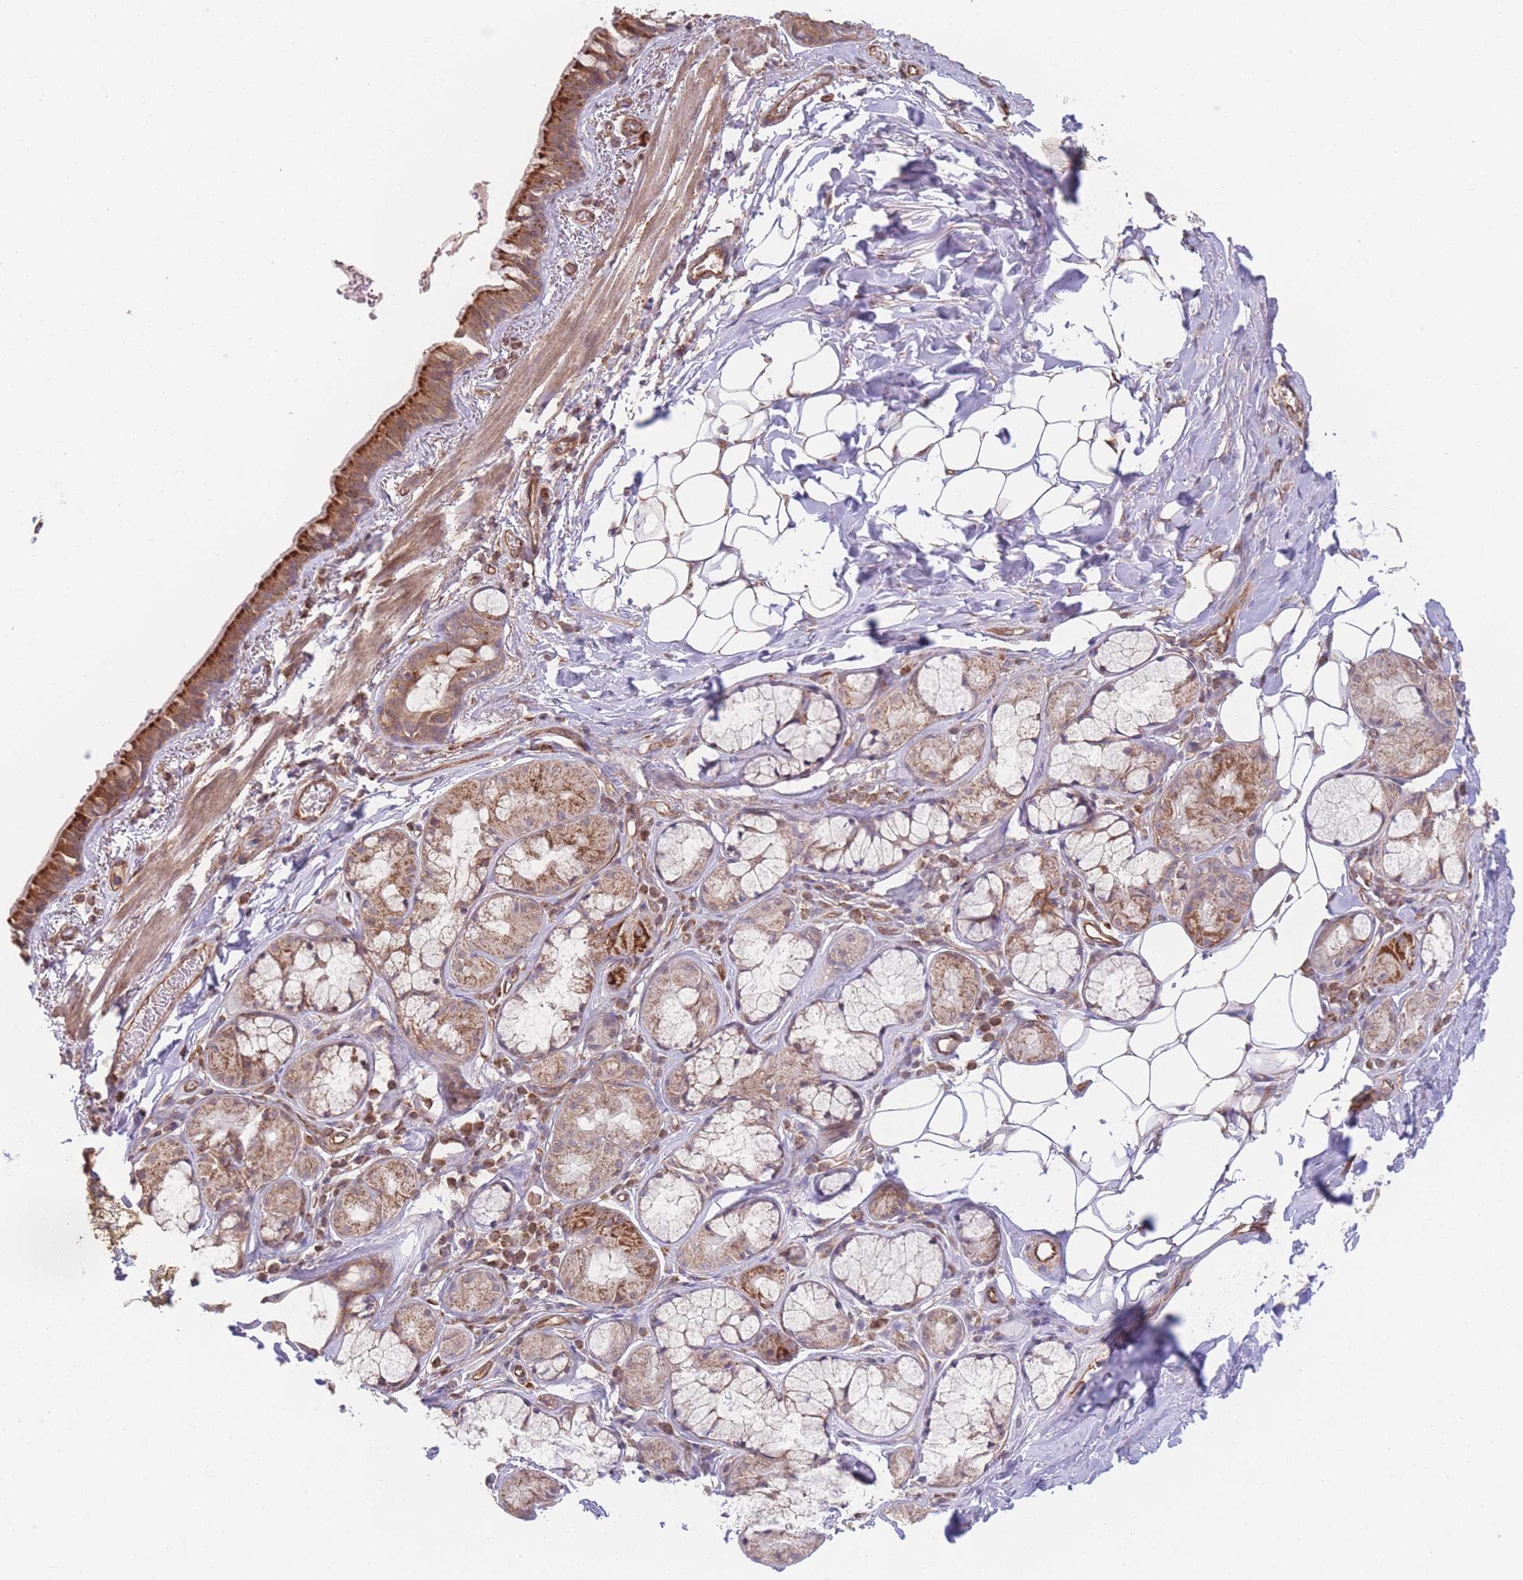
{"staining": {"intensity": "strong", "quantity": ">75%", "location": "cytoplasmic/membranous"}, "tissue": "bronchus", "cell_type": "Respiratory epithelial cells", "image_type": "normal", "snomed": [{"axis": "morphology", "description": "Normal tissue, NOS"}, {"axis": "topography", "description": "Cartilage tissue"}], "caption": "High-power microscopy captured an immunohistochemistry (IHC) histopathology image of normal bronchus, revealing strong cytoplasmic/membranous positivity in approximately >75% of respiratory epithelial cells. (IHC, brightfield microscopy, high magnification).", "gene": "PXMP4", "patient": {"sex": "male", "age": 63}}